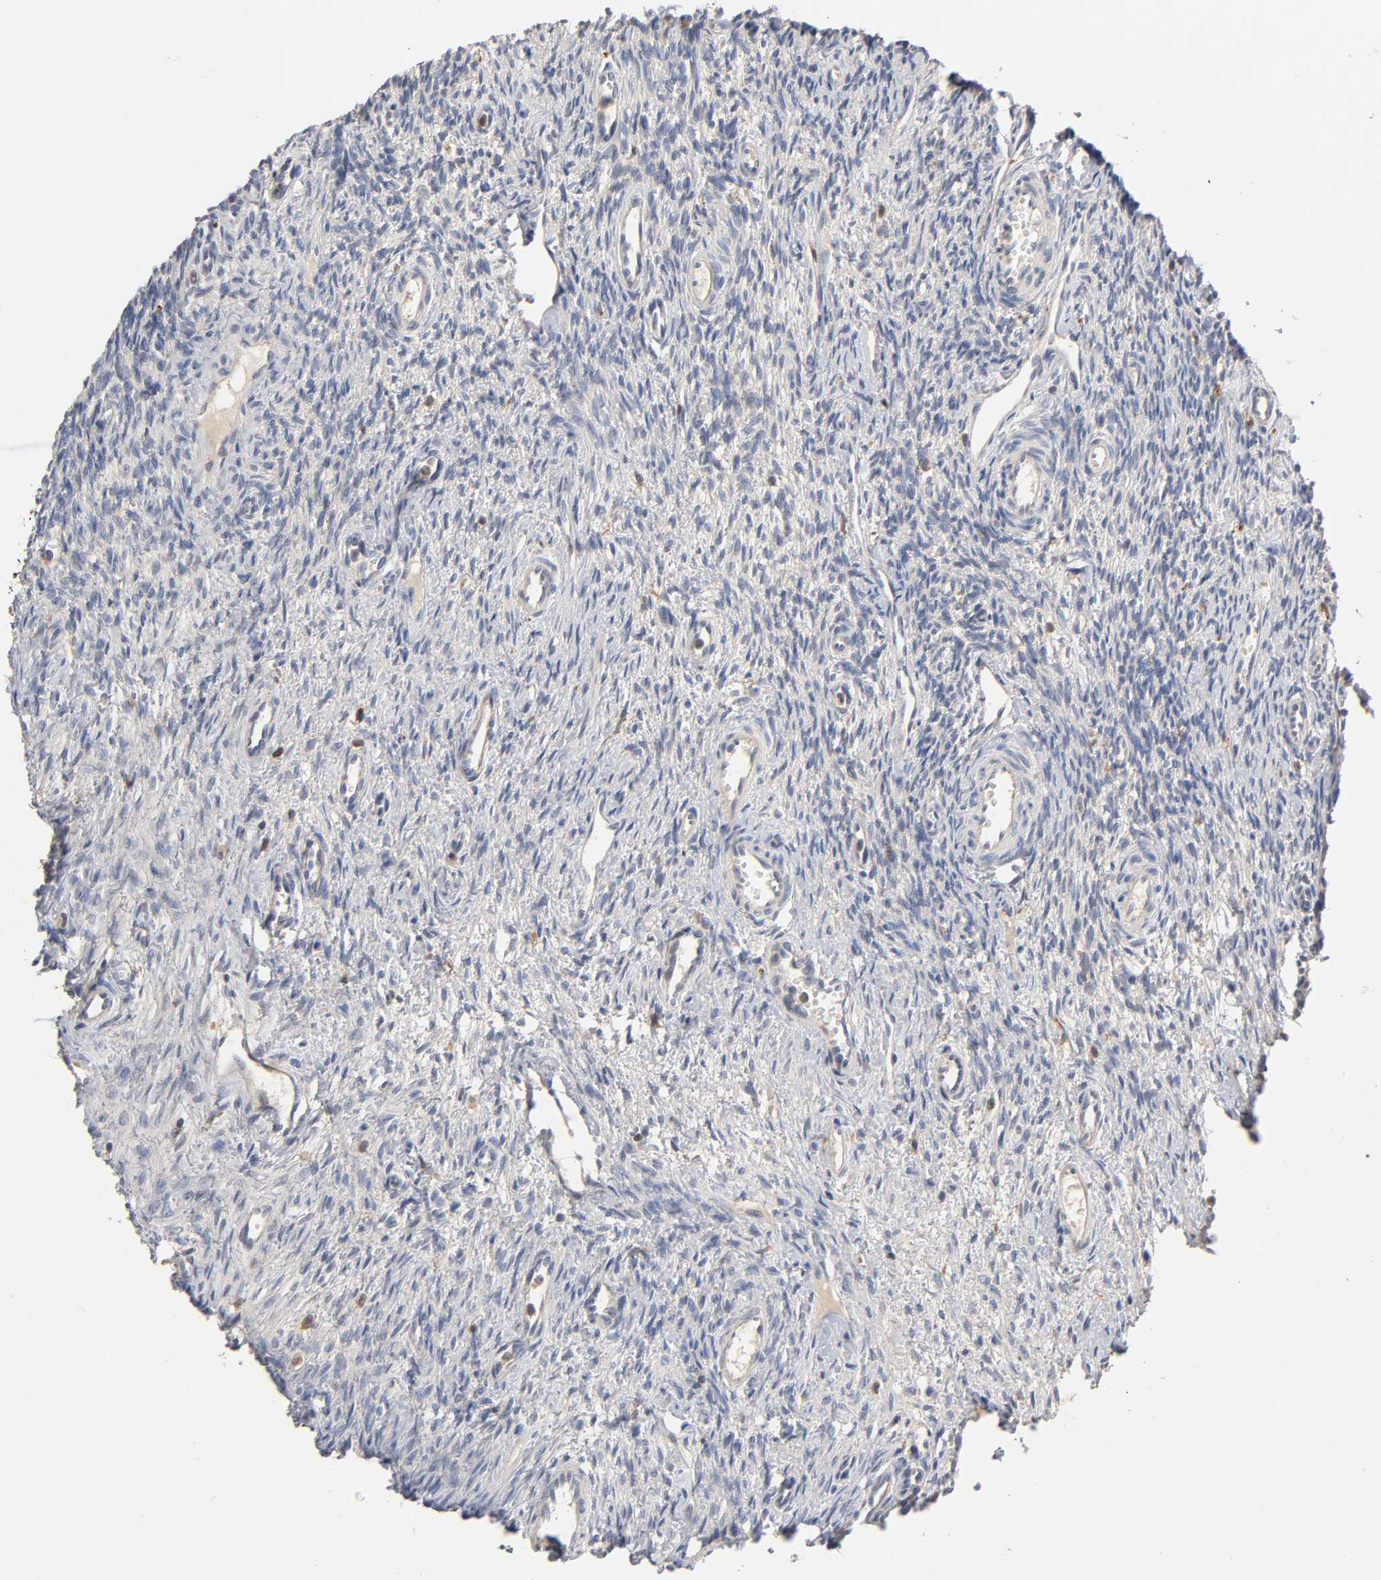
{"staining": {"intensity": "weak", "quantity": "25%-75%", "location": "cytoplasmic/membranous"}, "tissue": "ovary", "cell_type": "Ovarian stroma cells", "image_type": "normal", "snomed": [{"axis": "morphology", "description": "Normal tissue, NOS"}, {"axis": "topography", "description": "Ovary"}], "caption": "Immunohistochemistry (DAB) staining of normal human ovary reveals weak cytoplasmic/membranous protein positivity in approximately 25%-75% of ovarian stroma cells. Nuclei are stained in blue.", "gene": "RHOA", "patient": {"sex": "female", "age": 33}}